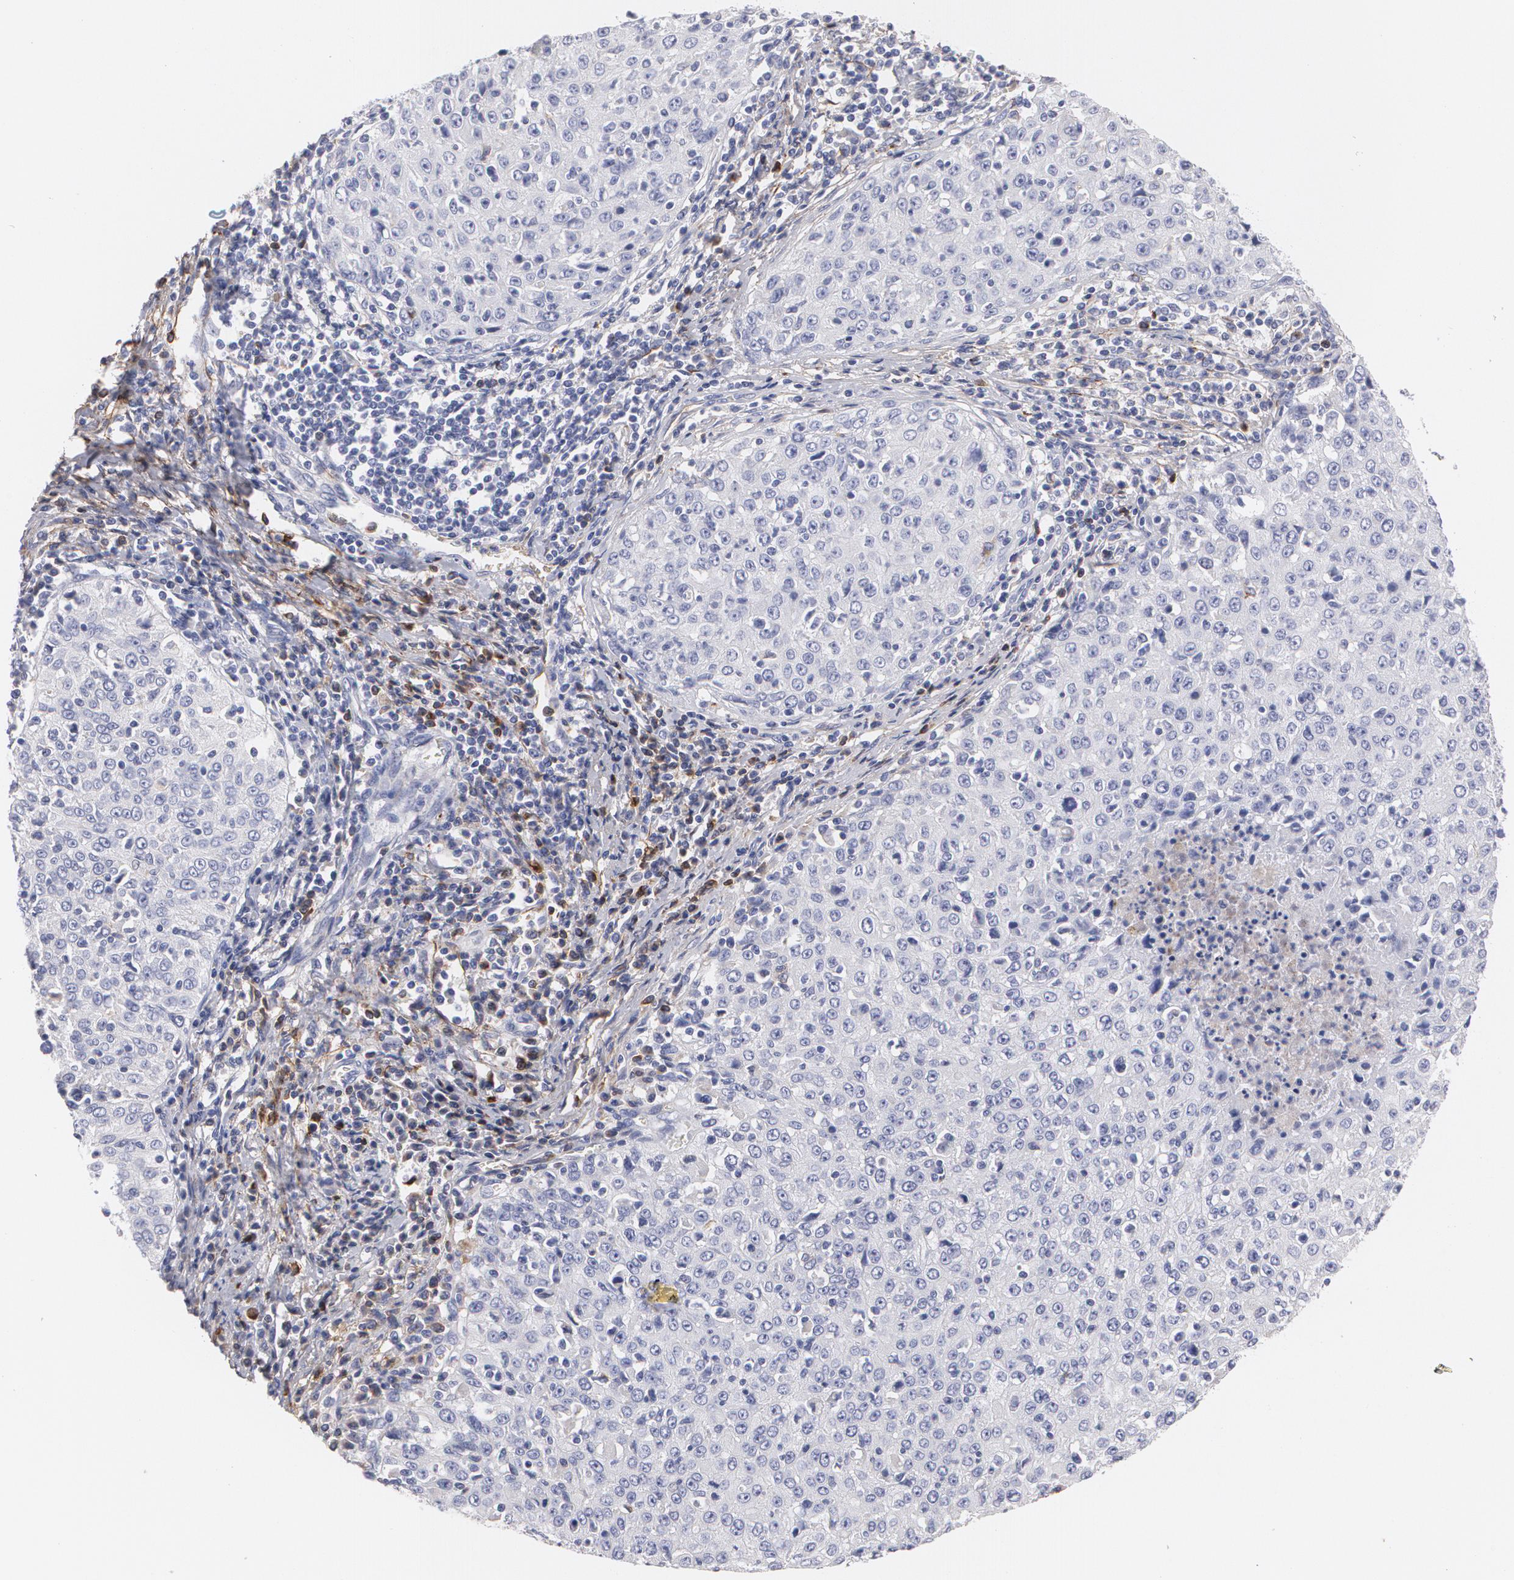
{"staining": {"intensity": "negative", "quantity": "none", "location": "none"}, "tissue": "cervical cancer", "cell_type": "Tumor cells", "image_type": "cancer", "snomed": [{"axis": "morphology", "description": "Squamous cell carcinoma, NOS"}, {"axis": "topography", "description": "Cervix"}], "caption": "This is an immunohistochemistry (IHC) photomicrograph of human cervical cancer. There is no expression in tumor cells.", "gene": "FBLN1", "patient": {"sex": "female", "age": 27}}